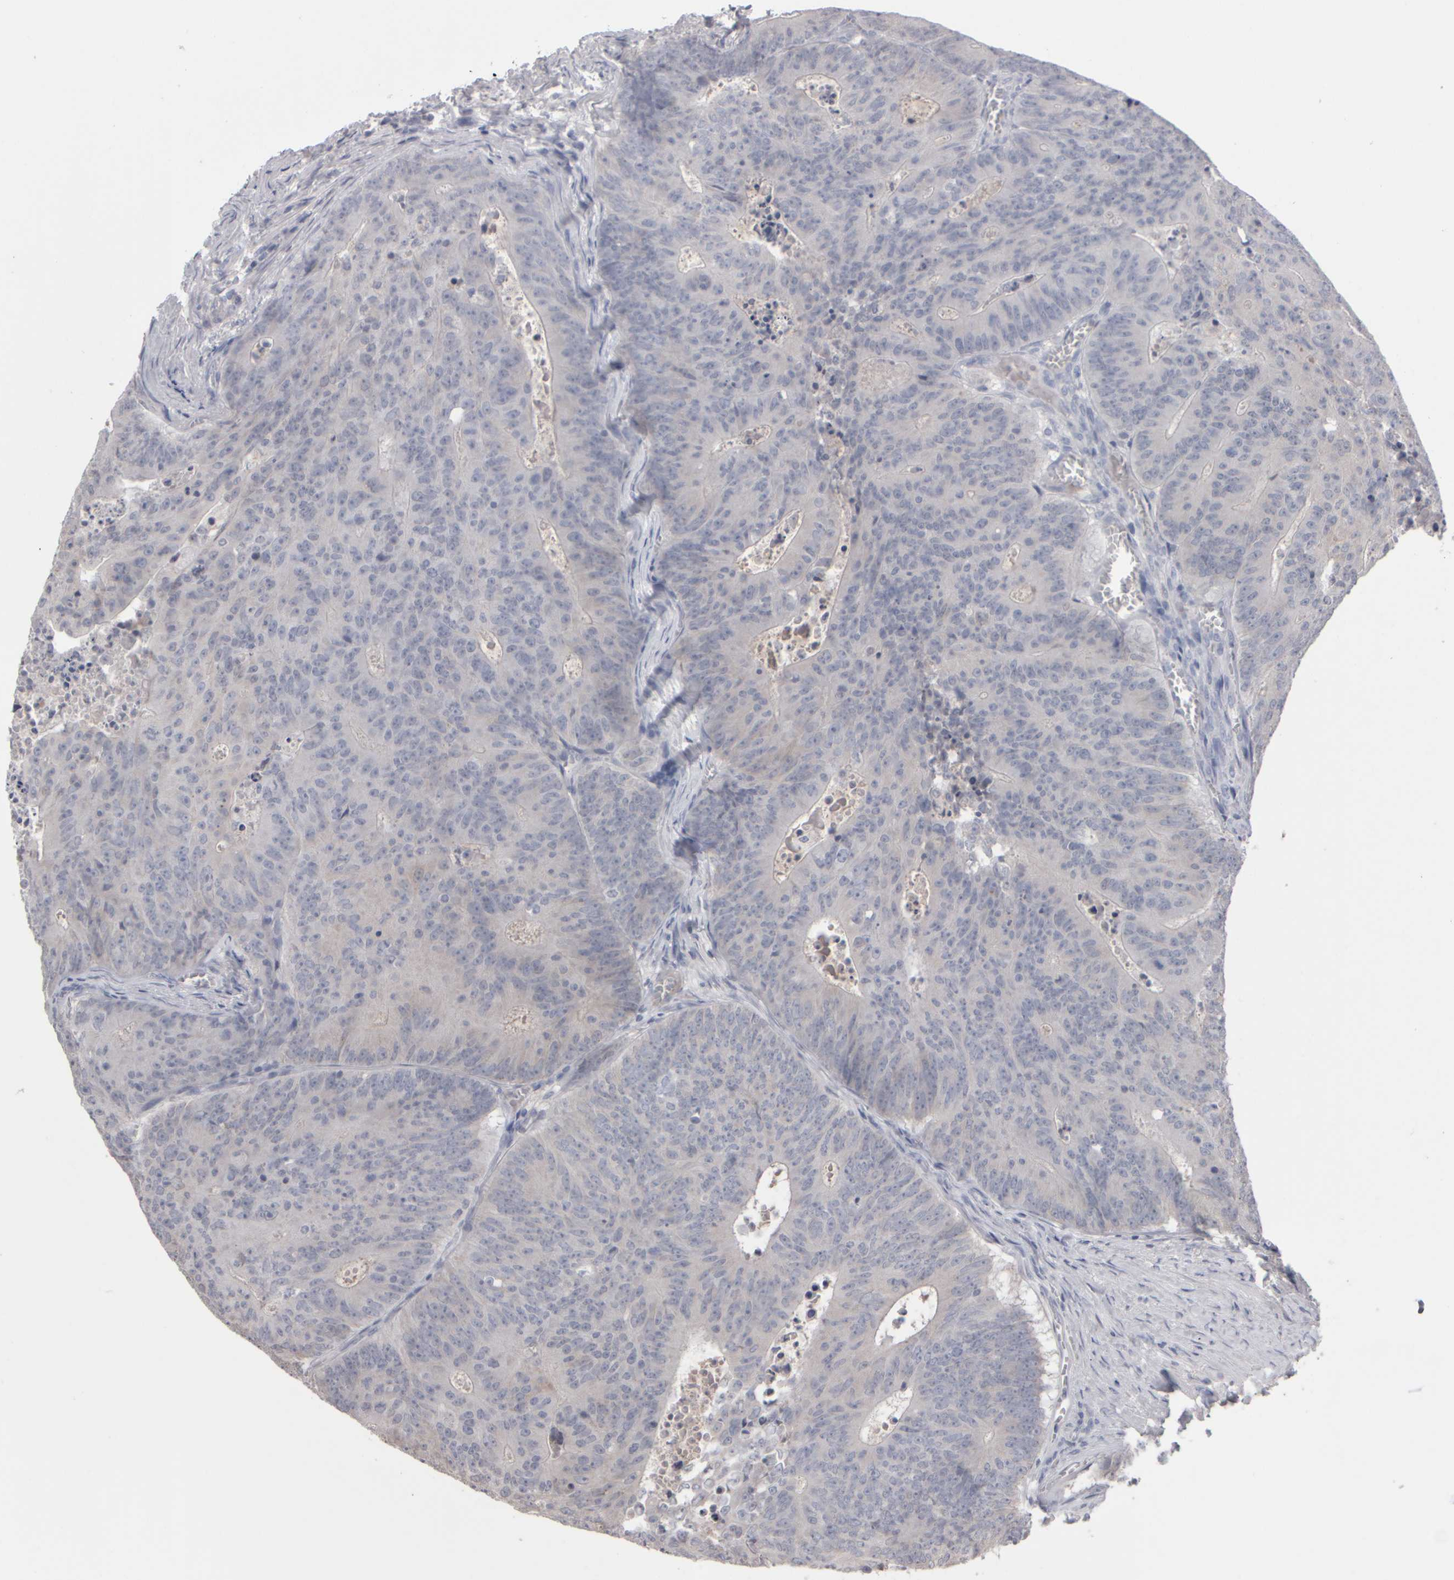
{"staining": {"intensity": "negative", "quantity": "none", "location": "none"}, "tissue": "colorectal cancer", "cell_type": "Tumor cells", "image_type": "cancer", "snomed": [{"axis": "morphology", "description": "Adenocarcinoma, NOS"}, {"axis": "topography", "description": "Colon"}], "caption": "IHC micrograph of neoplastic tissue: human colorectal cancer stained with DAB demonstrates no significant protein positivity in tumor cells.", "gene": "EPHX2", "patient": {"sex": "male", "age": 87}}